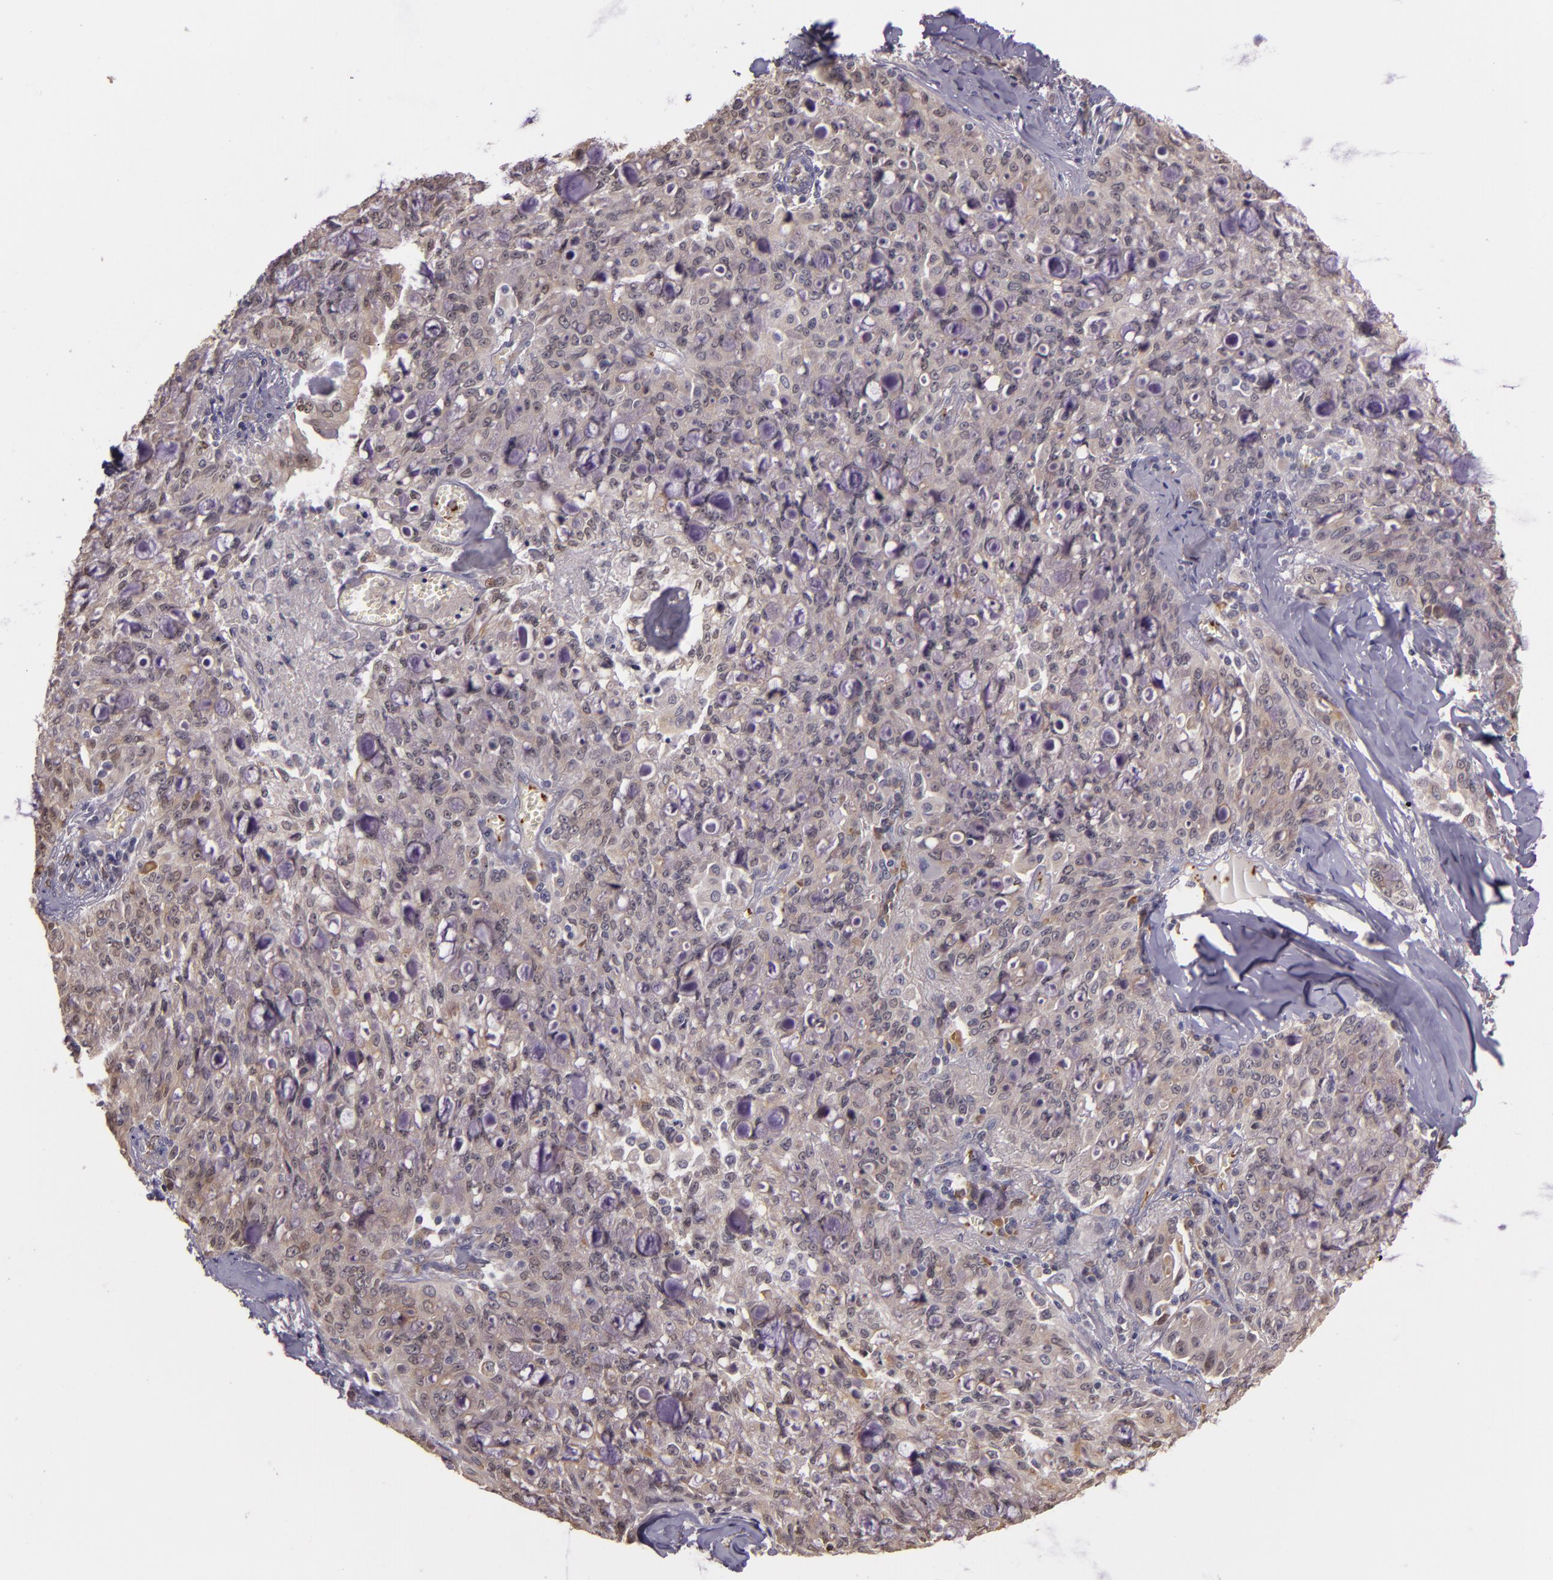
{"staining": {"intensity": "negative", "quantity": "none", "location": "none"}, "tissue": "lung cancer", "cell_type": "Tumor cells", "image_type": "cancer", "snomed": [{"axis": "morphology", "description": "Adenocarcinoma, NOS"}, {"axis": "topography", "description": "Lung"}], "caption": "A high-resolution micrograph shows immunohistochemistry (IHC) staining of lung adenocarcinoma, which demonstrates no significant expression in tumor cells. Nuclei are stained in blue.", "gene": "SYTL4", "patient": {"sex": "female", "age": 44}}